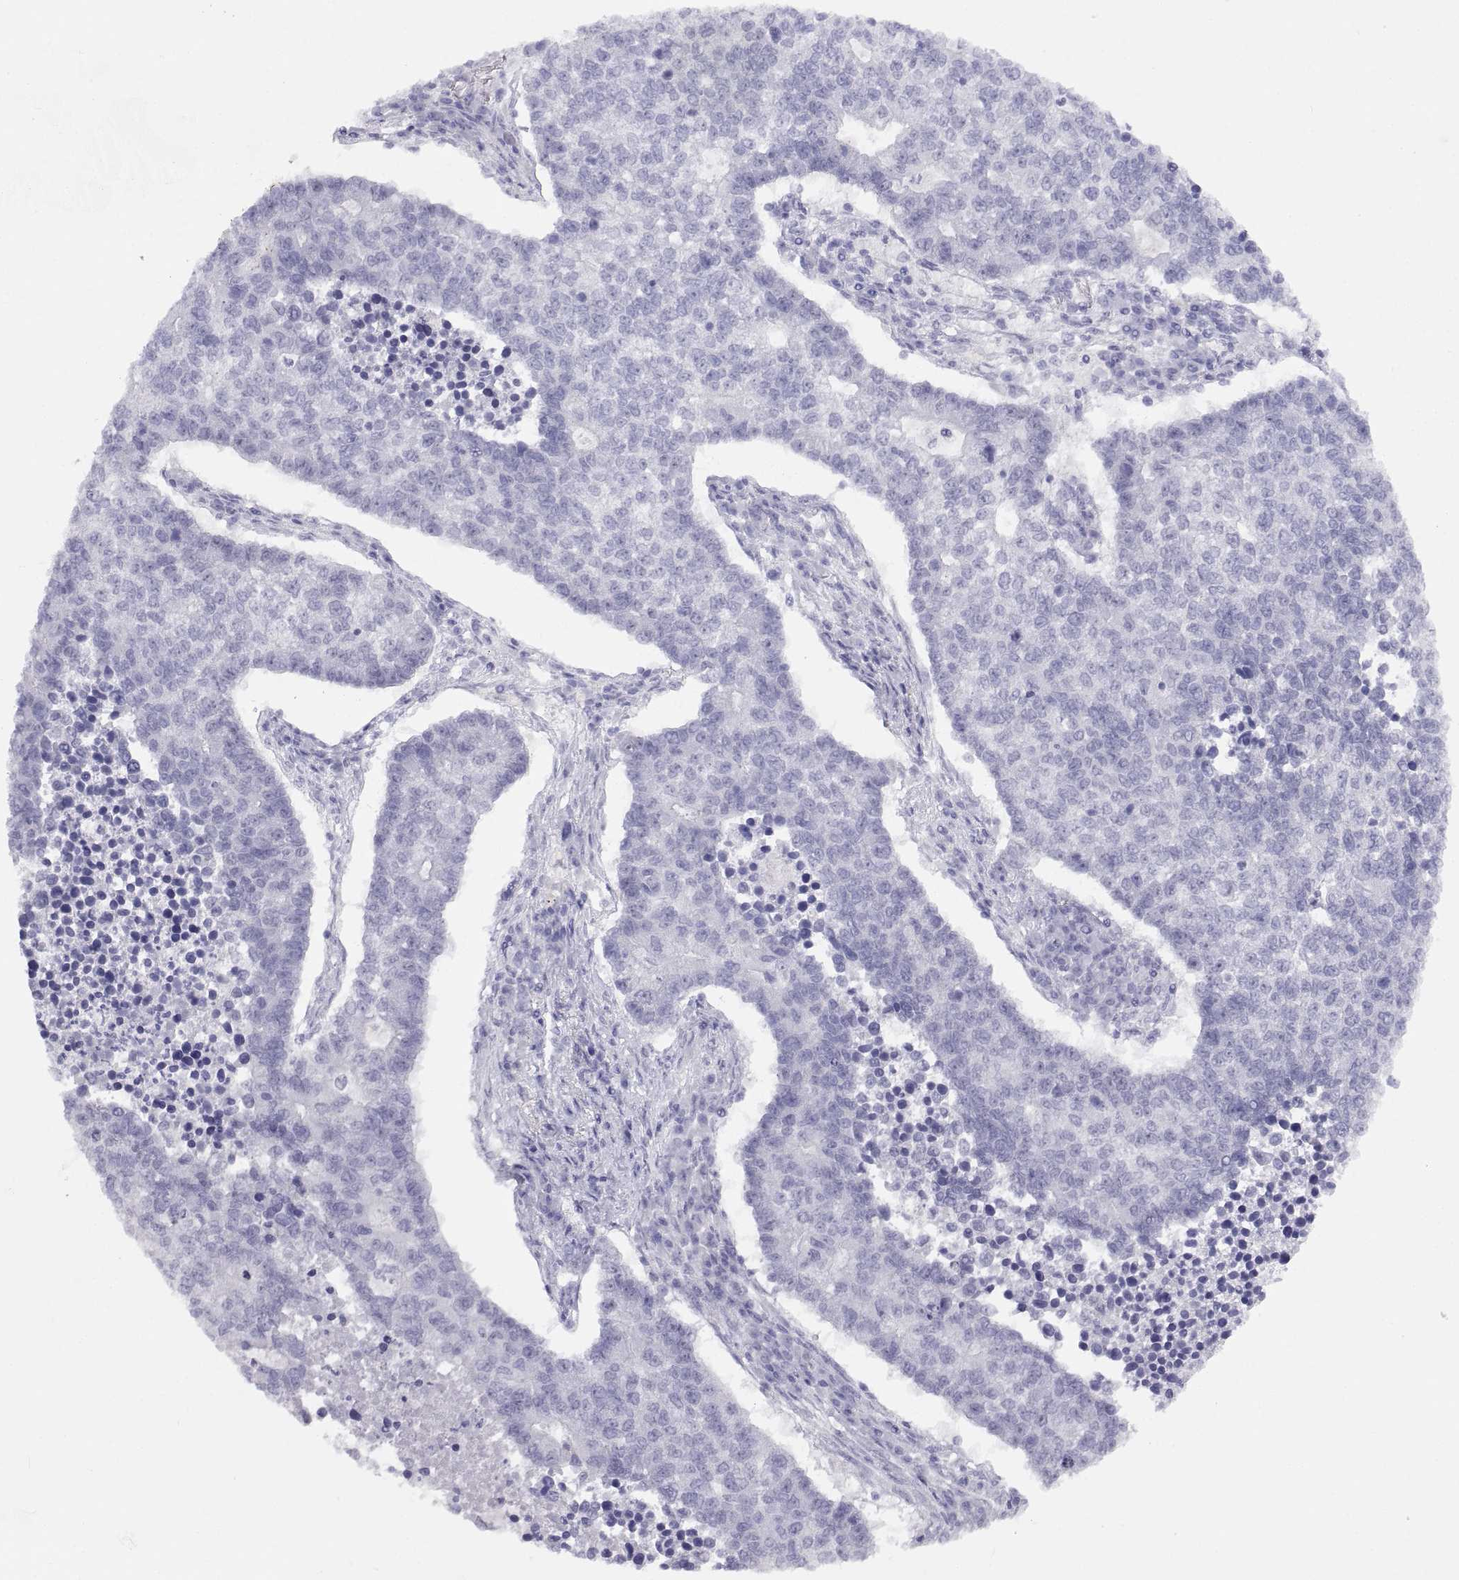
{"staining": {"intensity": "negative", "quantity": "none", "location": "none"}, "tissue": "lung cancer", "cell_type": "Tumor cells", "image_type": "cancer", "snomed": [{"axis": "morphology", "description": "Adenocarcinoma, NOS"}, {"axis": "topography", "description": "Lung"}], "caption": "Micrograph shows no protein staining in tumor cells of lung cancer tissue.", "gene": "VSX2", "patient": {"sex": "male", "age": 57}}